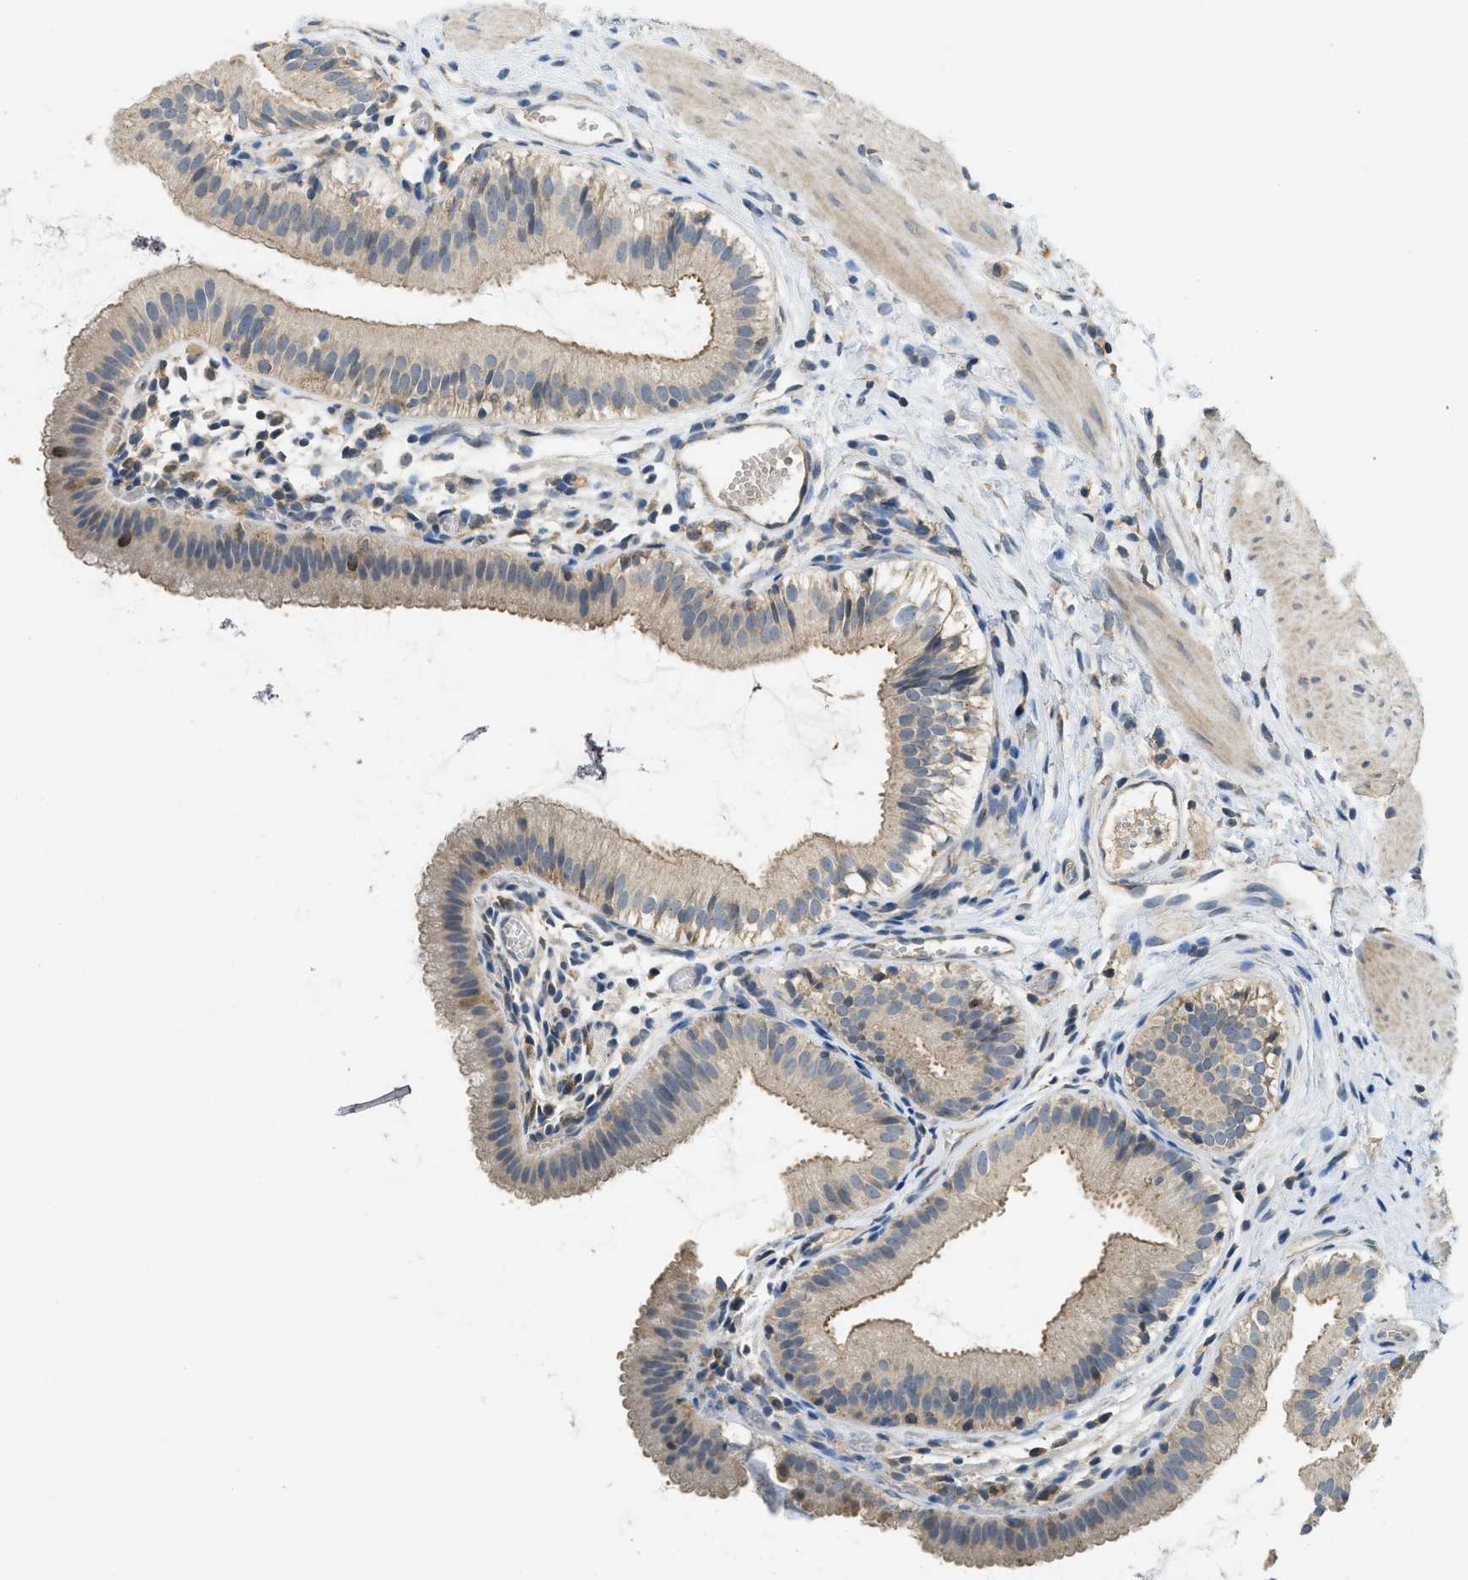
{"staining": {"intensity": "weak", "quantity": ">75%", "location": "cytoplasmic/membranous"}, "tissue": "gallbladder", "cell_type": "Glandular cells", "image_type": "normal", "snomed": [{"axis": "morphology", "description": "Normal tissue, NOS"}, {"axis": "topography", "description": "Gallbladder"}], "caption": "DAB immunohistochemical staining of benign gallbladder exhibits weak cytoplasmic/membranous protein positivity in approximately >75% of glandular cells. (DAB IHC with brightfield microscopy, high magnification).", "gene": "MIS18A", "patient": {"sex": "female", "age": 26}}